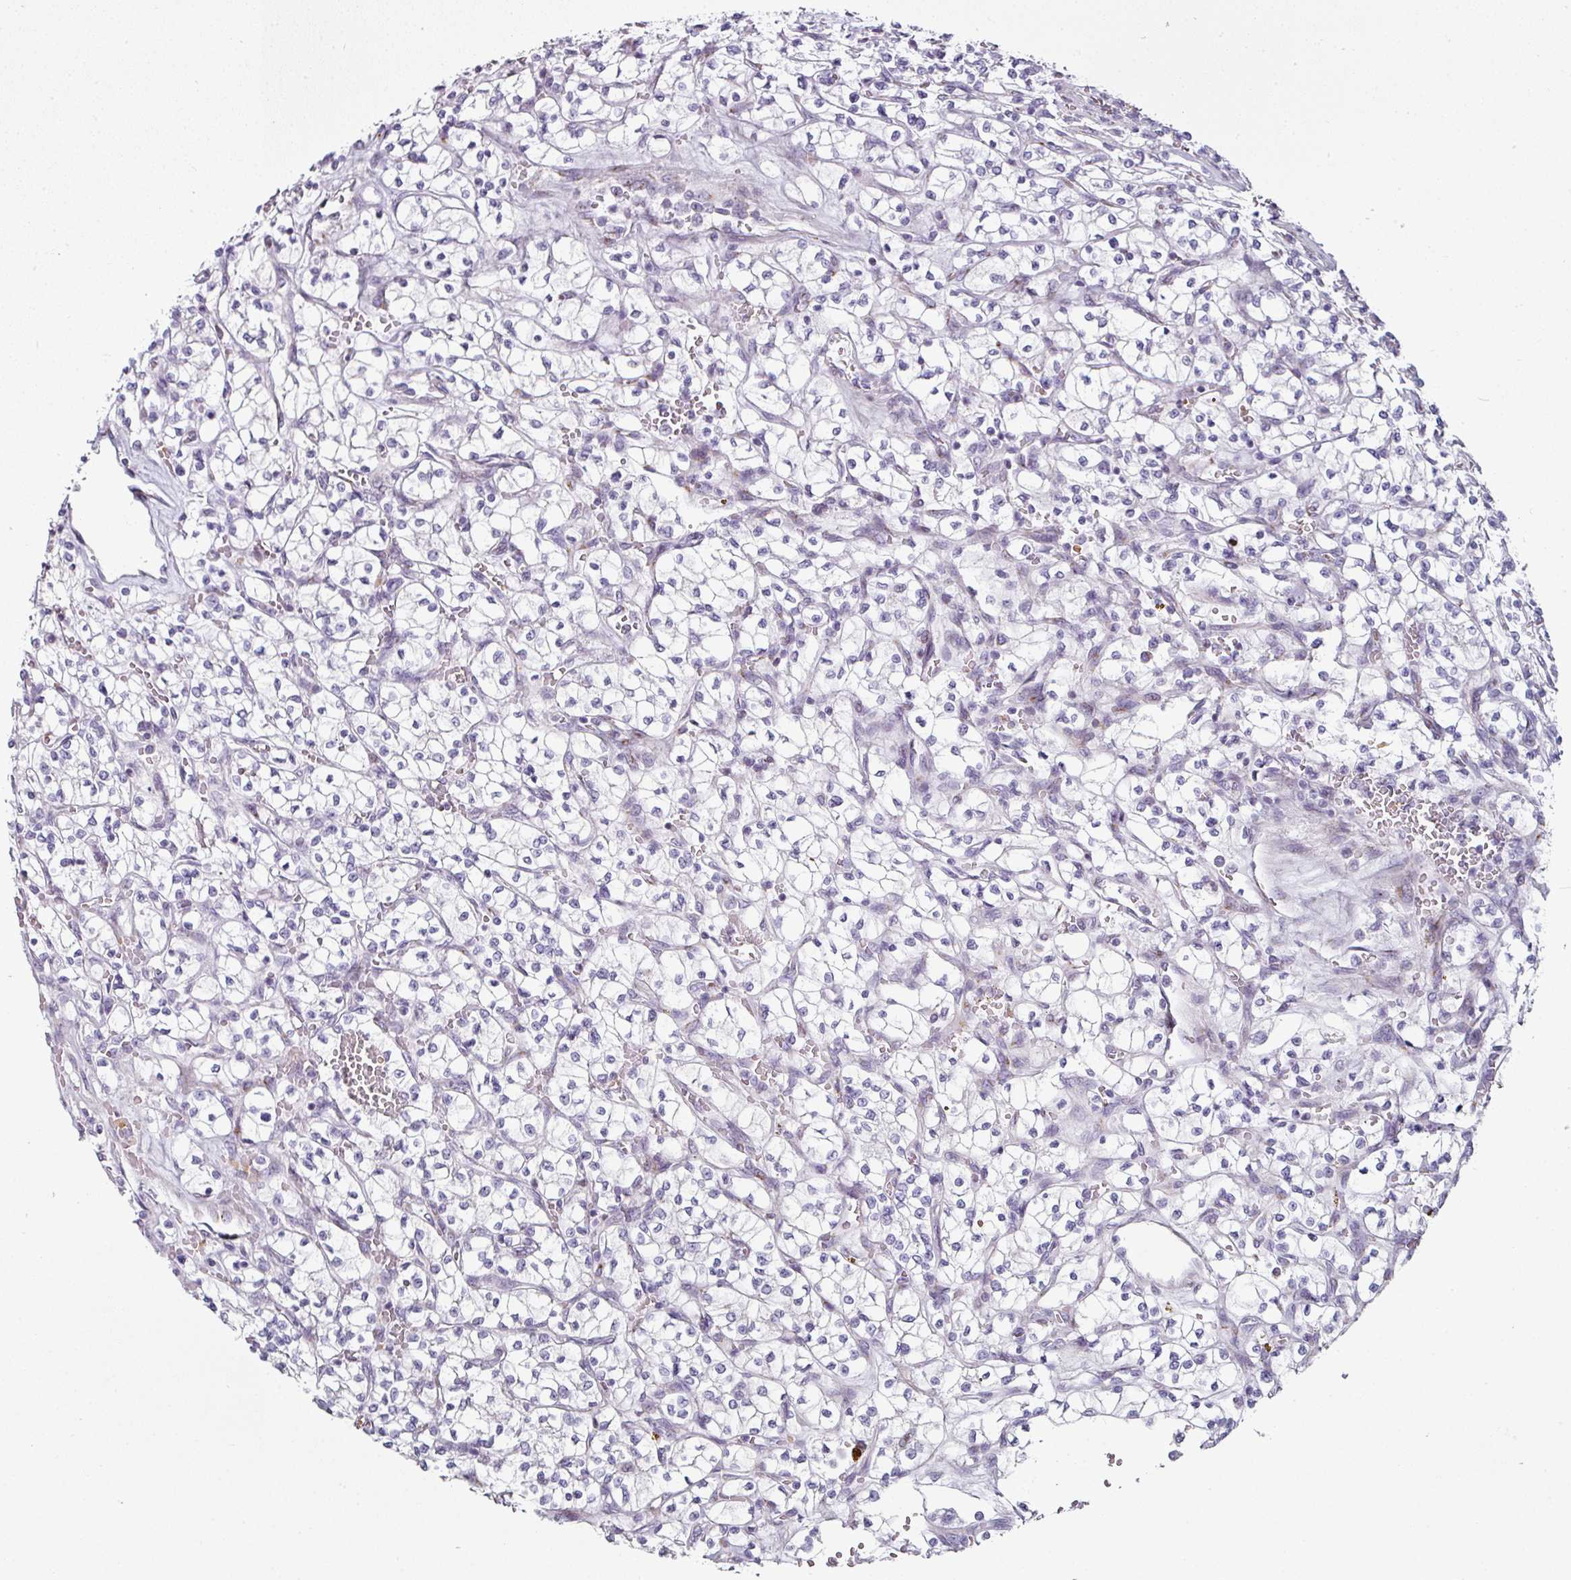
{"staining": {"intensity": "negative", "quantity": "none", "location": "none"}, "tissue": "renal cancer", "cell_type": "Tumor cells", "image_type": "cancer", "snomed": [{"axis": "morphology", "description": "Adenocarcinoma, NOS"}, {"axis": "topography", "description": "Kidney"}], "caption": "Immunohistochemistry (IHC) histopathology image of neoplastic tissue: human renal cancer (adenocarcinoma) stained with DAB reveals no significant protein expression in tumor cells.", "gene": "SYT8", "patient": {"sex": "female", "age": 64}}